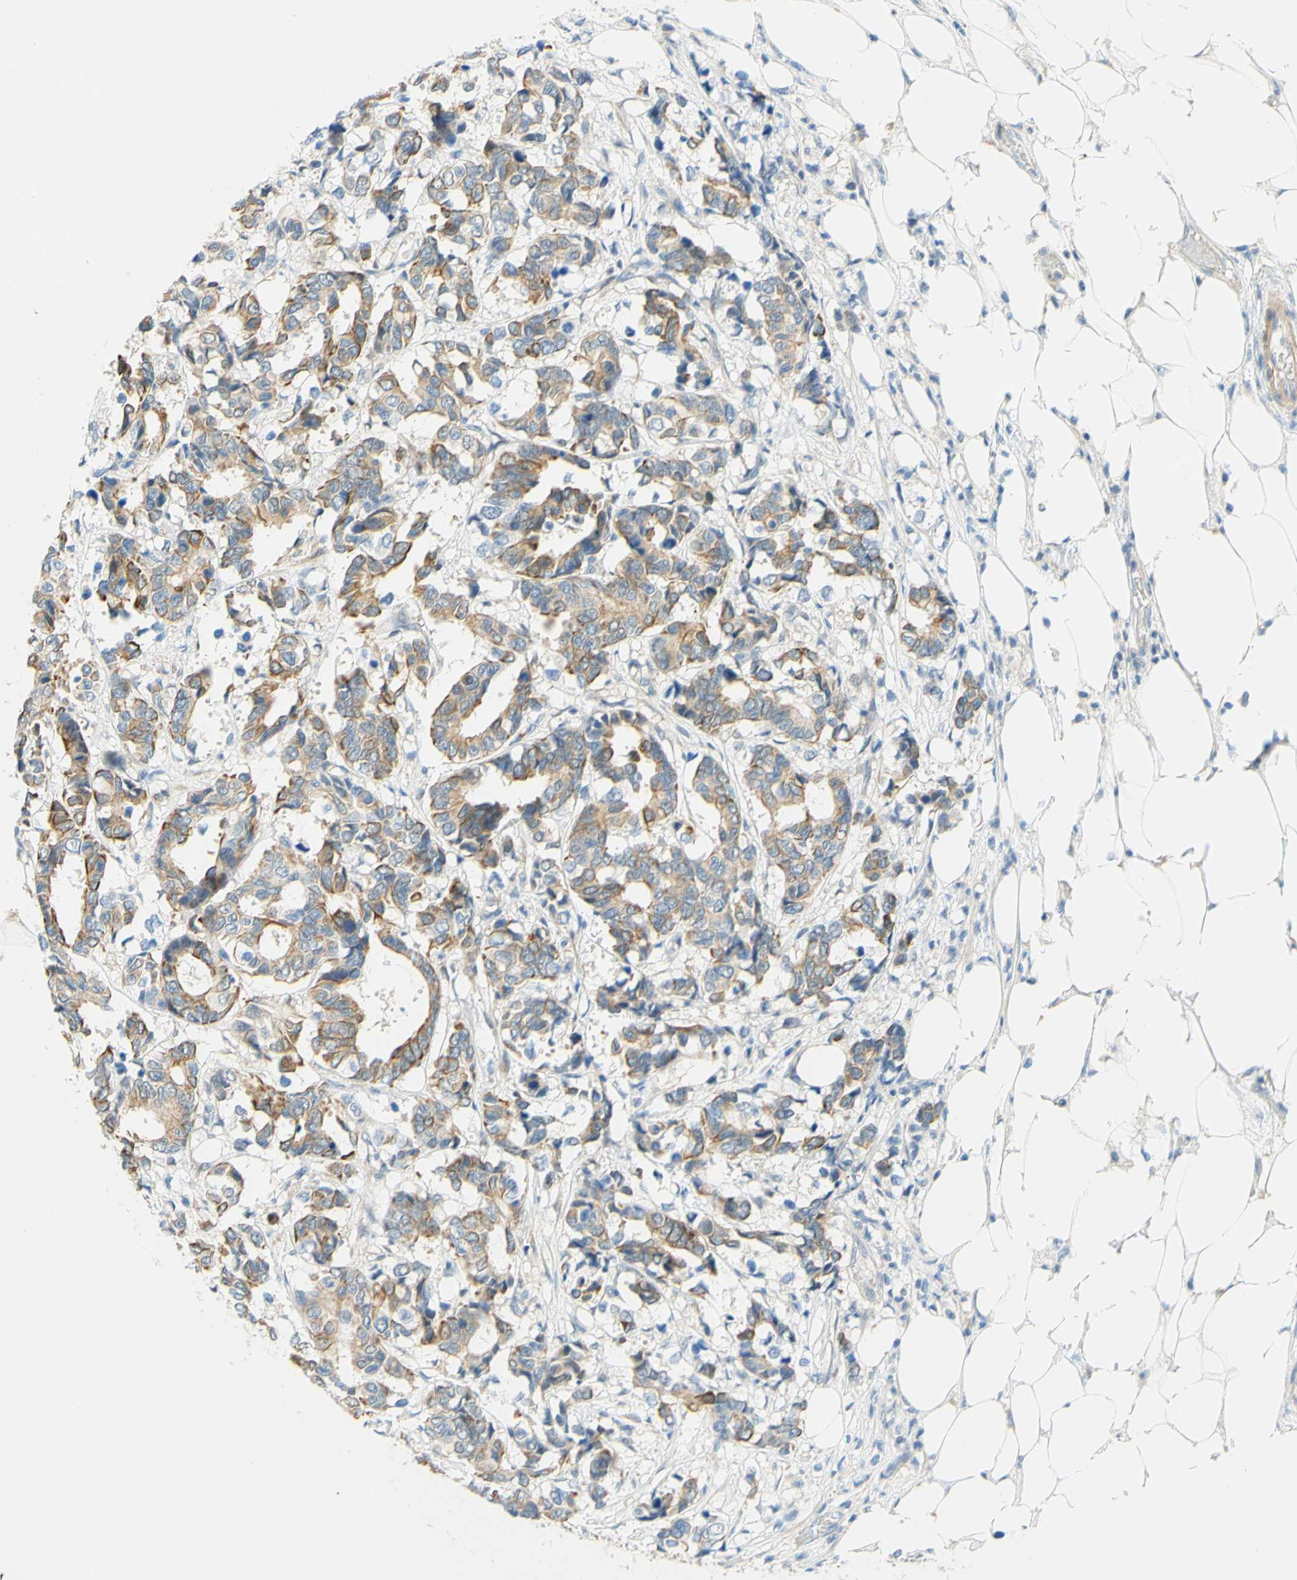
{"staining": {"intensity": "moderate", "quantity": ">75%", "location": "cytoplasmic/membranous"}, "tissue": "breast cancer", "cell_type": "Tumor cells", "image_type": "cancer", "snomed": [{"axis": "morphology", "description": "Duct carcinoma"}, {"axis": "topography", "description": "Breast"}], "caption": "This is a histology image of immunohistochemistry (IHC) staining of breast cancer, which shows moderate staining in the cytoplasmic/membranous of tumor cells.", "gene": "ENTREP2", "patient": {"sex": "female", "age": 87}}